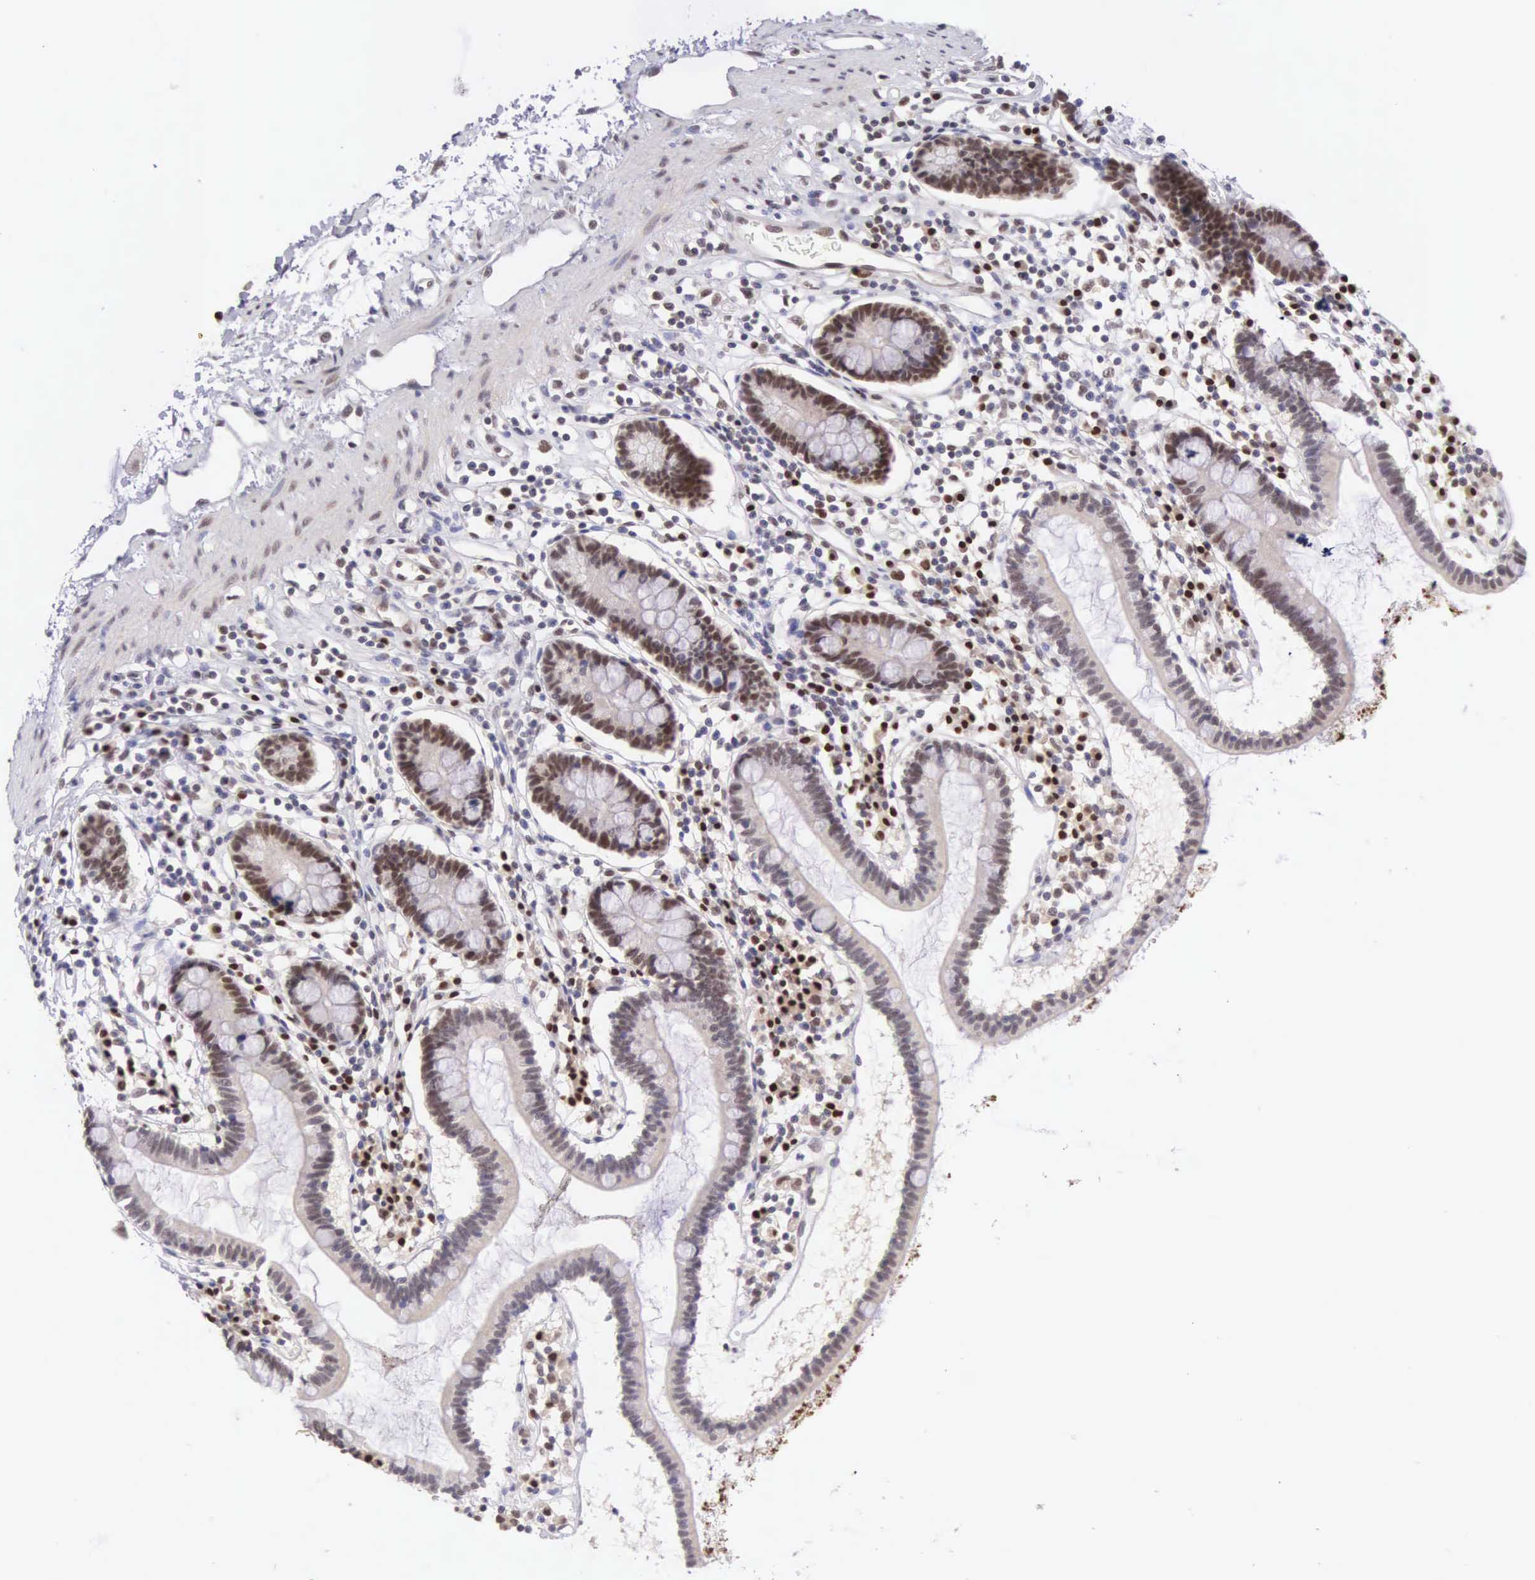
{"staining": {"intensity": "strong", "quantity": ">75%", "location": "nuclear"}, "tissue": "small intestine", "cell_type": "Glandular cells", "image_type": "normal", "snomed": [{"axis": "morphology", "description": "Normal tissue, NOS"}, {"axis": "topography", "description": "Small intestine"}], "caption": "High-power microscopy captured an immunohistochemistry image of unremarkable small intestine, revealing strong nuclear positivity in approximately >75% of glandular cells. The protein of interest is stained brown, and the nuclei are stained in blue (DAB IHC with brightfield microscopy, high magnification).", "gene": "CCDC117", "patient": {"sex": "female", "age": 37}}